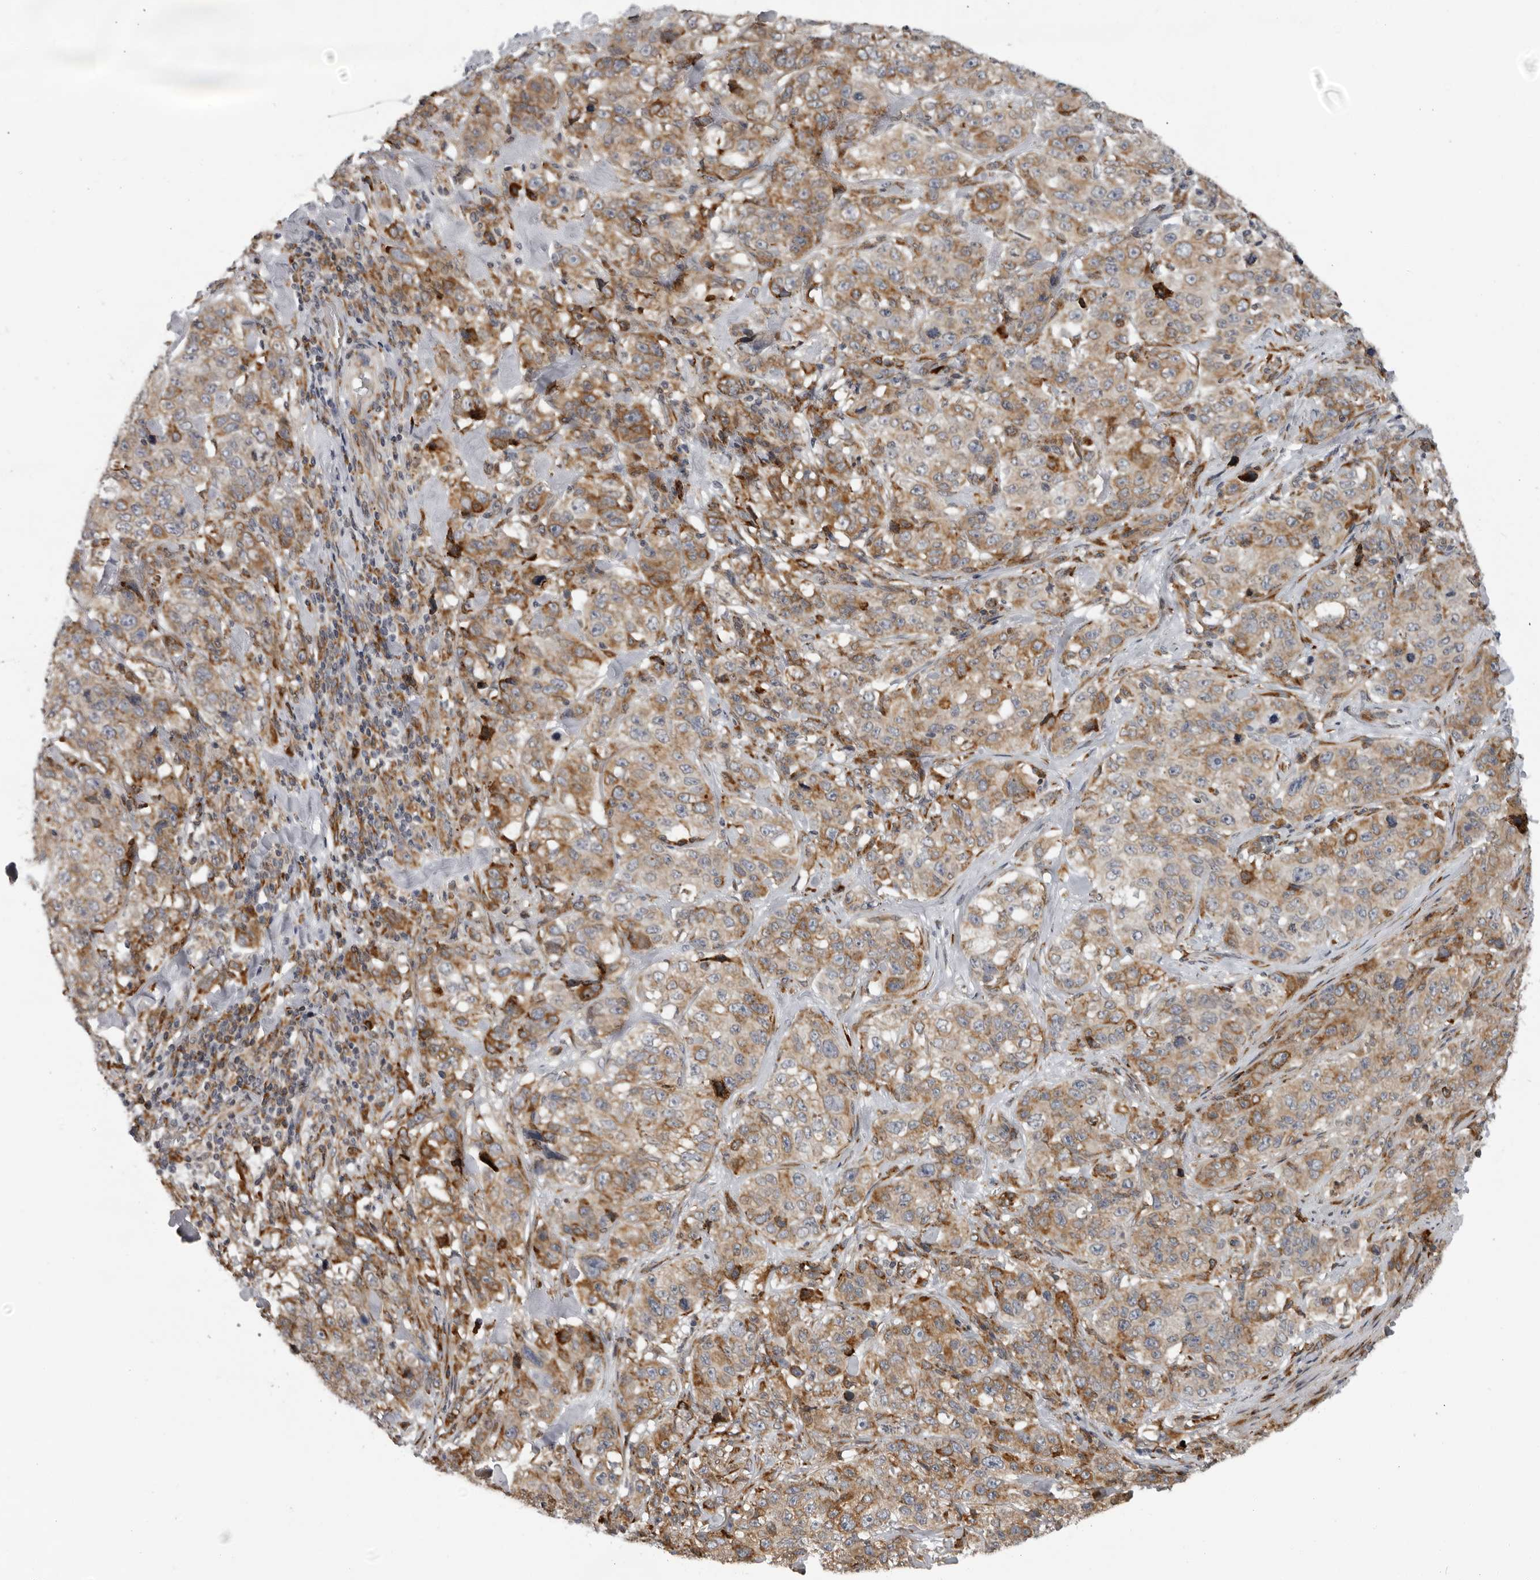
{"staining": {"intensity": "moderate", "quantity": ">75%", "location": "cytoplasmic/membranous"}, "tissue": "stomach cancer", "cell_type": "Tumor cells", "image_type": "cancer", "snomed": [{"axis": "morphology", "description": "Adenocarcinoma, NOS"}, {"axis": "topography", "description": "Stomach"}], "caption": "Stomach cancer (adenocarcinoma) stained for a protein demonstrates moderate cytoplasmic/membranous positivity in tumor cells. The protein is stained brown, and the nuclei are stained in blue (DAB IHC with brightfield microscopy, high magnification).", "gene": "ALPK2", "patient": {"sex": "male", "age": 48}}